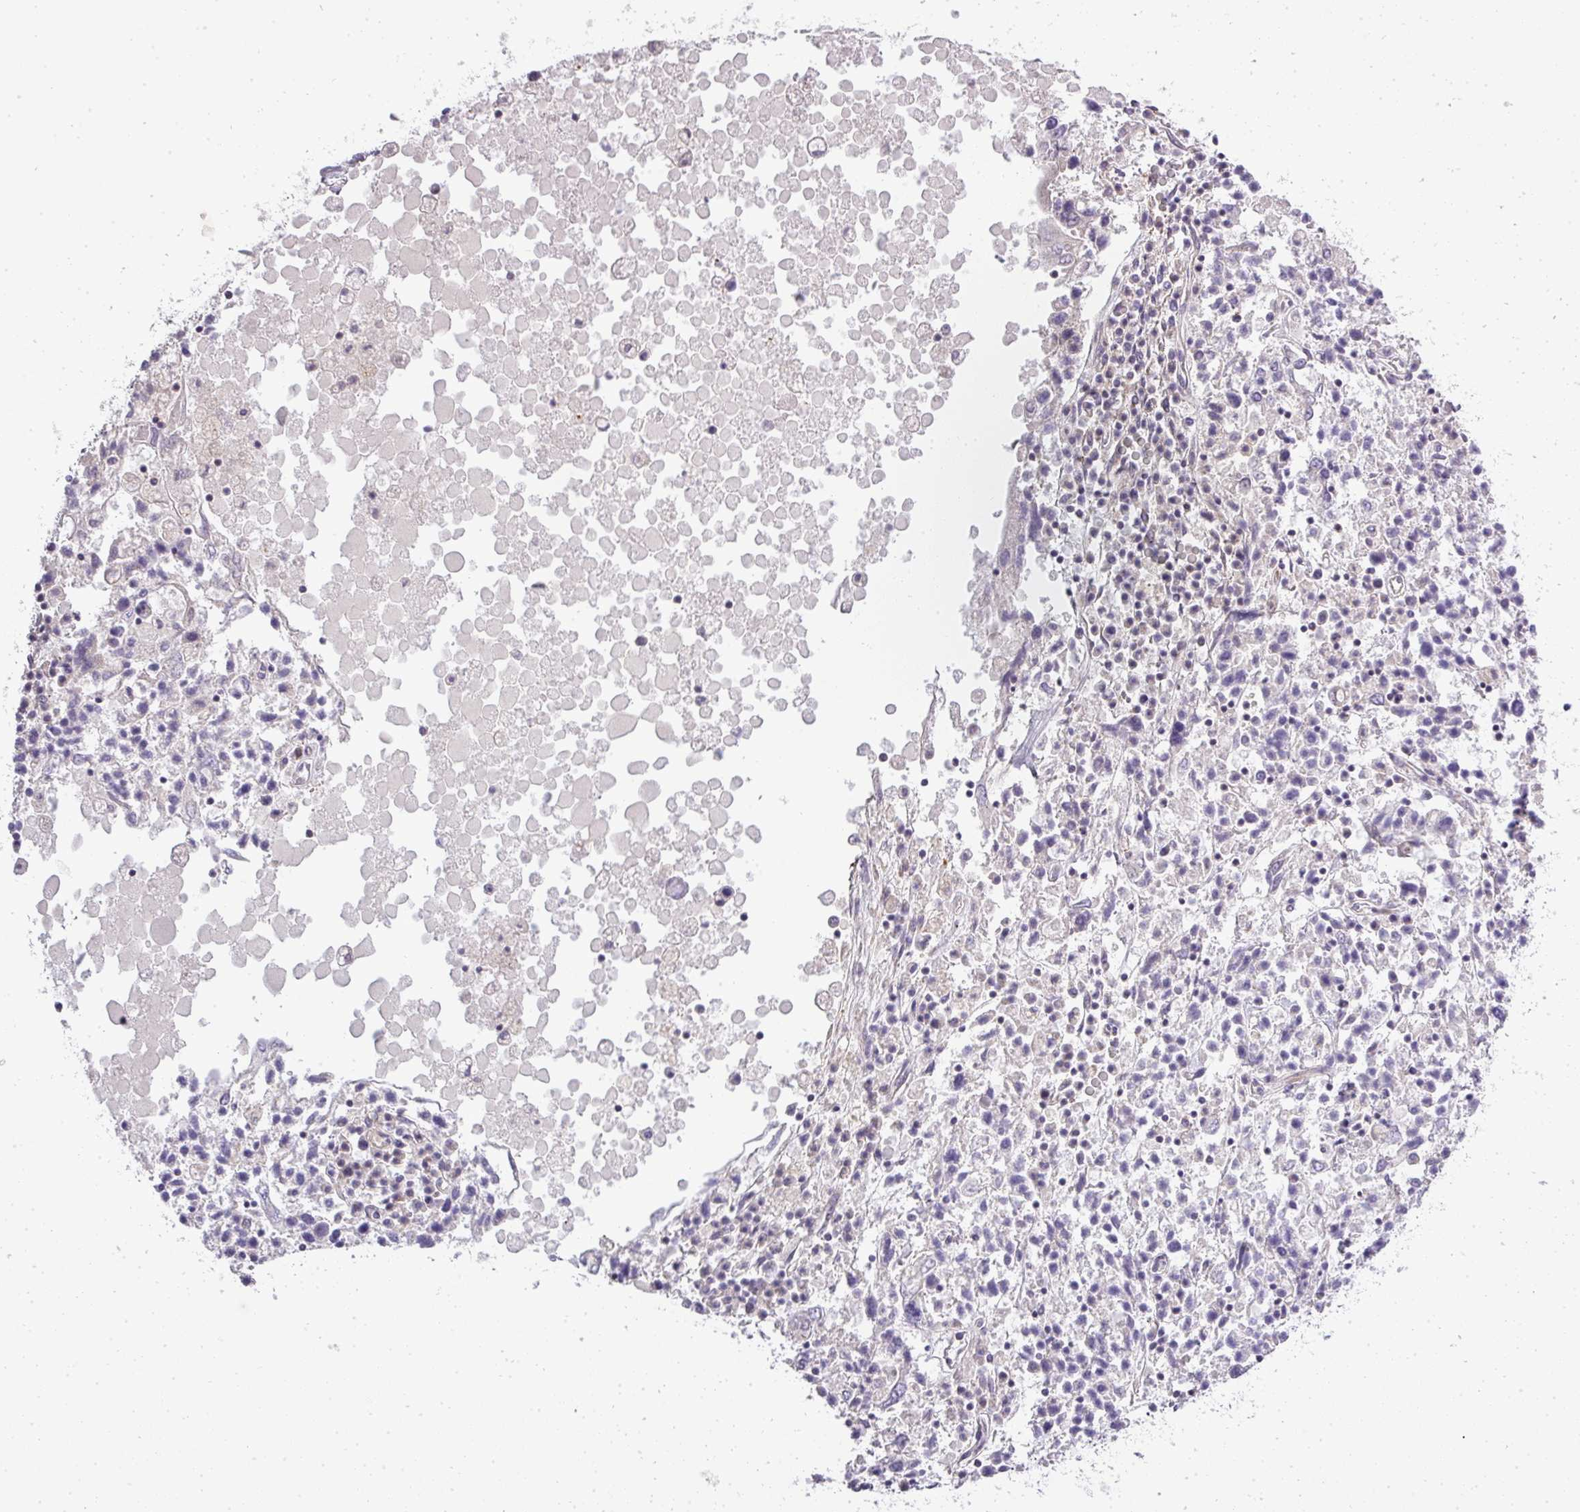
{"staining": {"intensity": "negative", "quantity": "none", "location": "none"}, "tissue": "ovarian cancer", "cell_type": "Tumor cells", "image_type": "cancer", "snomed": [{"axis": "morphology", "description": "Carcinoma, endometroid"}, {"axis": "topography", "description": "Ovary"}], "caption": "Protein analysis of ovarian endometroid carcinoma reveals no significant positivity in tumor cells.", "gene": "ZDHHC1", "patient": {"sex": "female", "age": 62}}